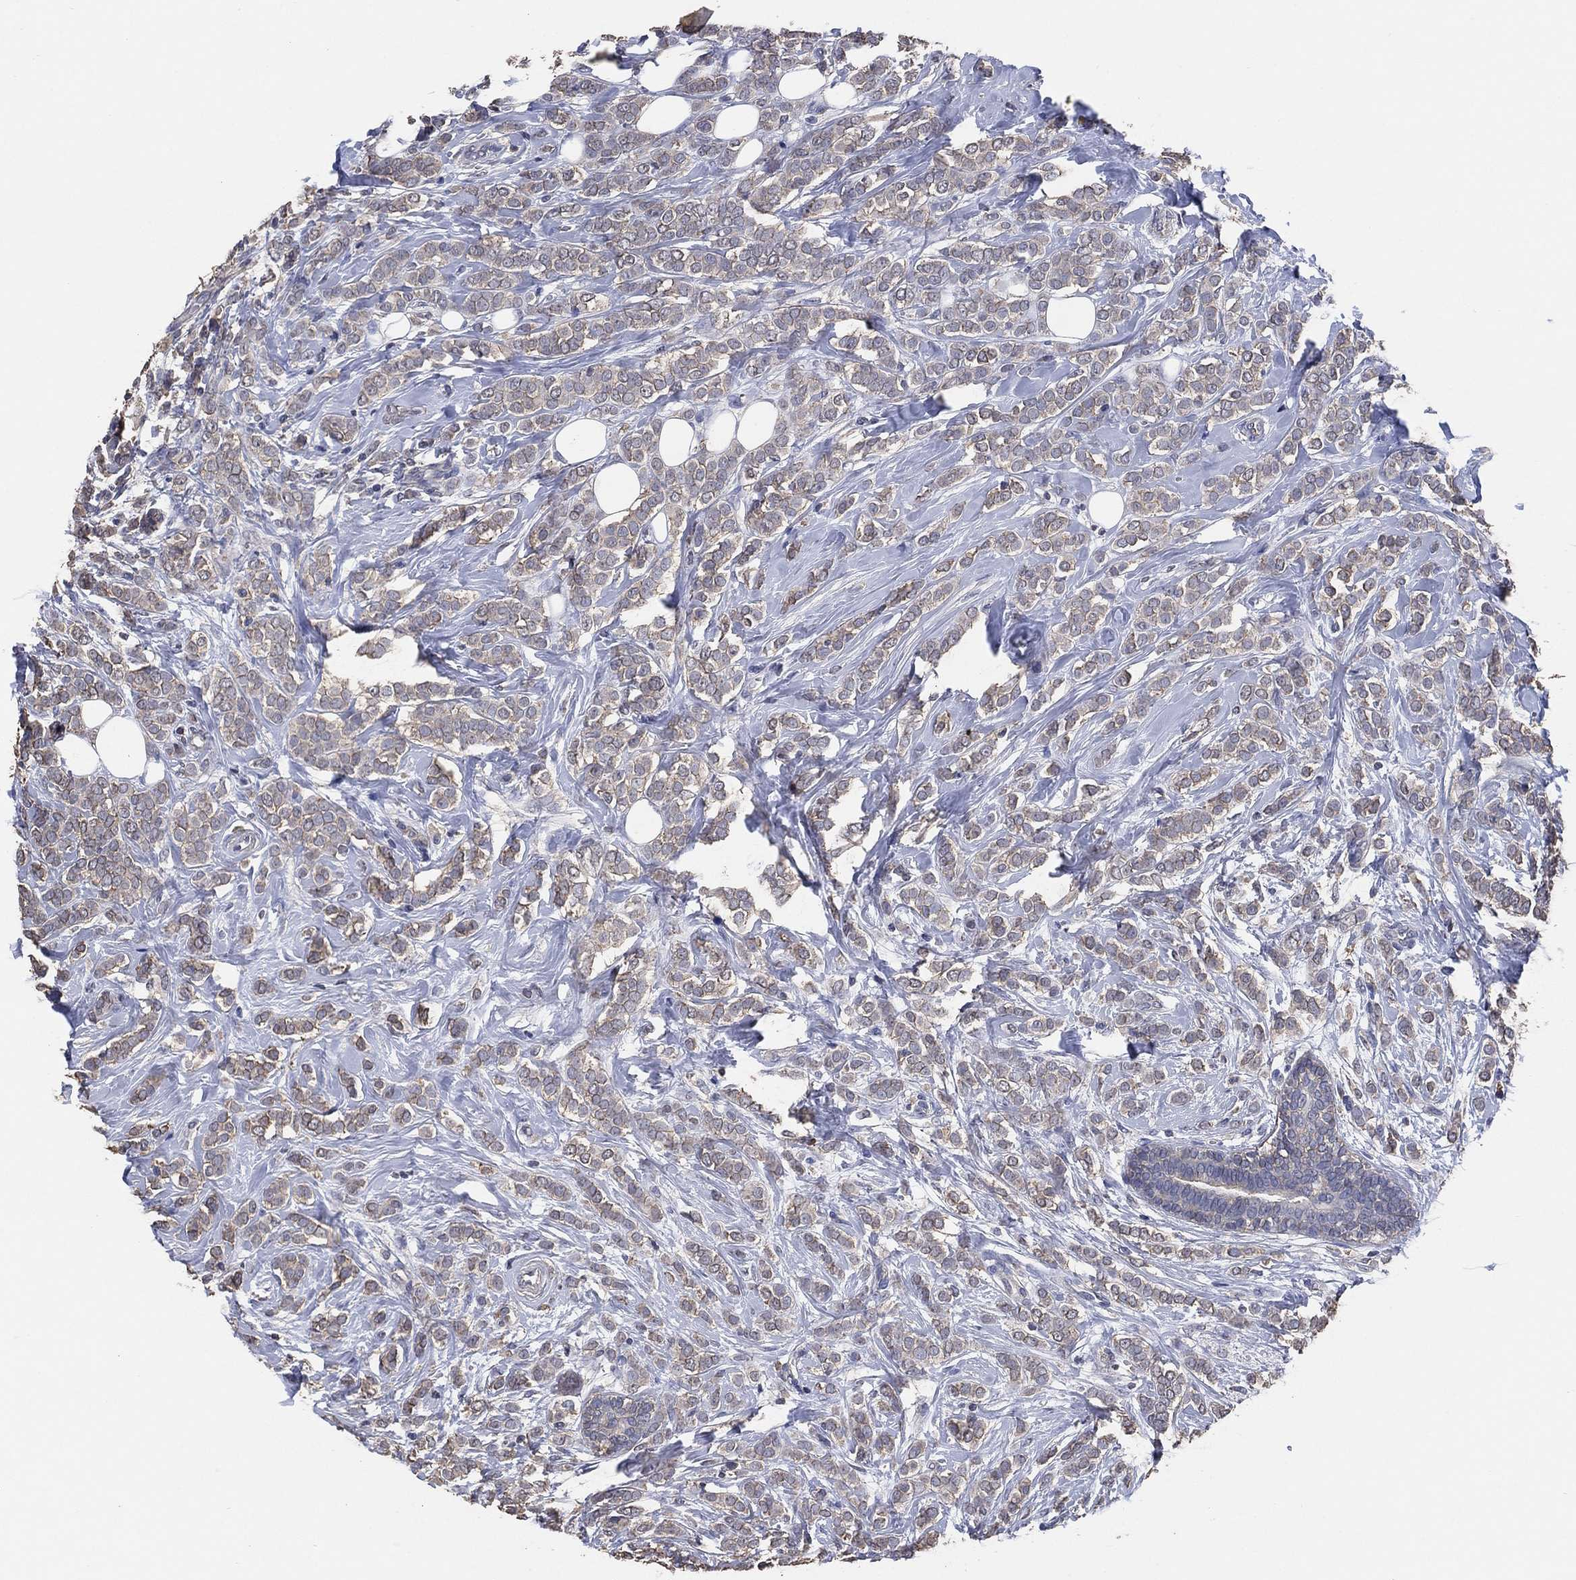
{"staining": {"intensity": "weak", "quantity": "<25%", "location": "cytoplasmic/membranous,nuclear"}, "tissue": "breast cancer", "cell_type": "Tumor cells", "image_type": "cancer", "snomed": [{"axis": "morphology", "description": "Lobular carcinoma"}, {"axis": "topography", "description": "Breast"}], "caption": "Protein analysis of breast cancer (lobular carcinoma) demonstrates no significant expression in tumor cells.", "gene": "KLK5", "patient": {"sex": "female", "age": 49}}